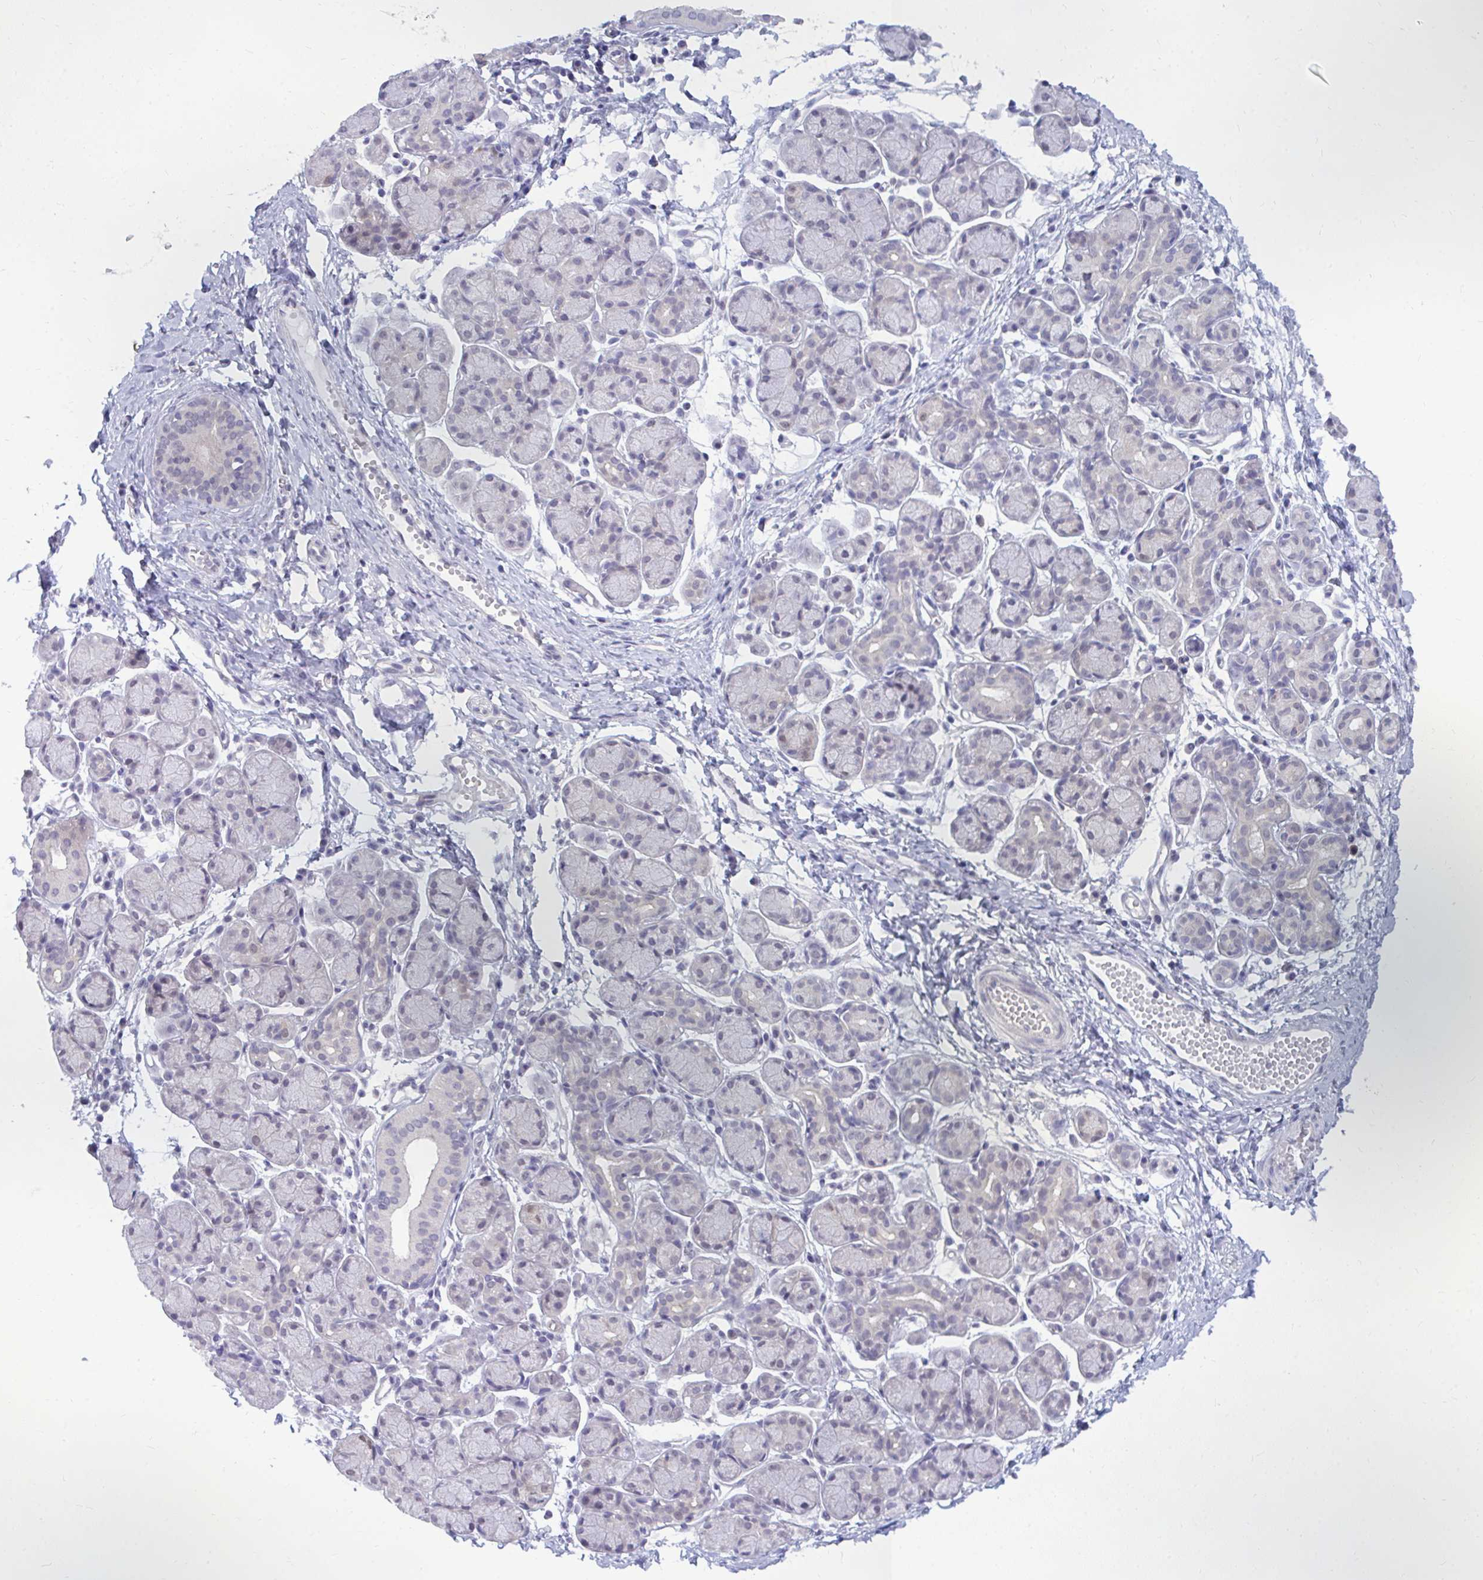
{"staining": {"intensity": "negative", "quantity": "none", "location": "none"}, "tissue": "salivary gland", "cell_type": "Glandular cells", "image_type": "normal", "snomed": [{"axis": "morphology", "description": "Normal tissue, NOS"}, {"axis": "morphology", "description": "Inflammation, NOS"}, {"axis": "topography", "description": "Lymph node"}, {"axis": "topography", "description": "Salivary gland"}], "caption": "The photomicrograph reveals no staining of glandular cells in unremarkable salivary gland. The staining was performed using DAB (3,3'-diaminobenzidine) to visualize the protein expression in brown, while the nuclei were stained in blue with hematoxylin (Magnification: 20x).", "gene": "CSE1L", "patient": {"sex": "male", "age": 3}}